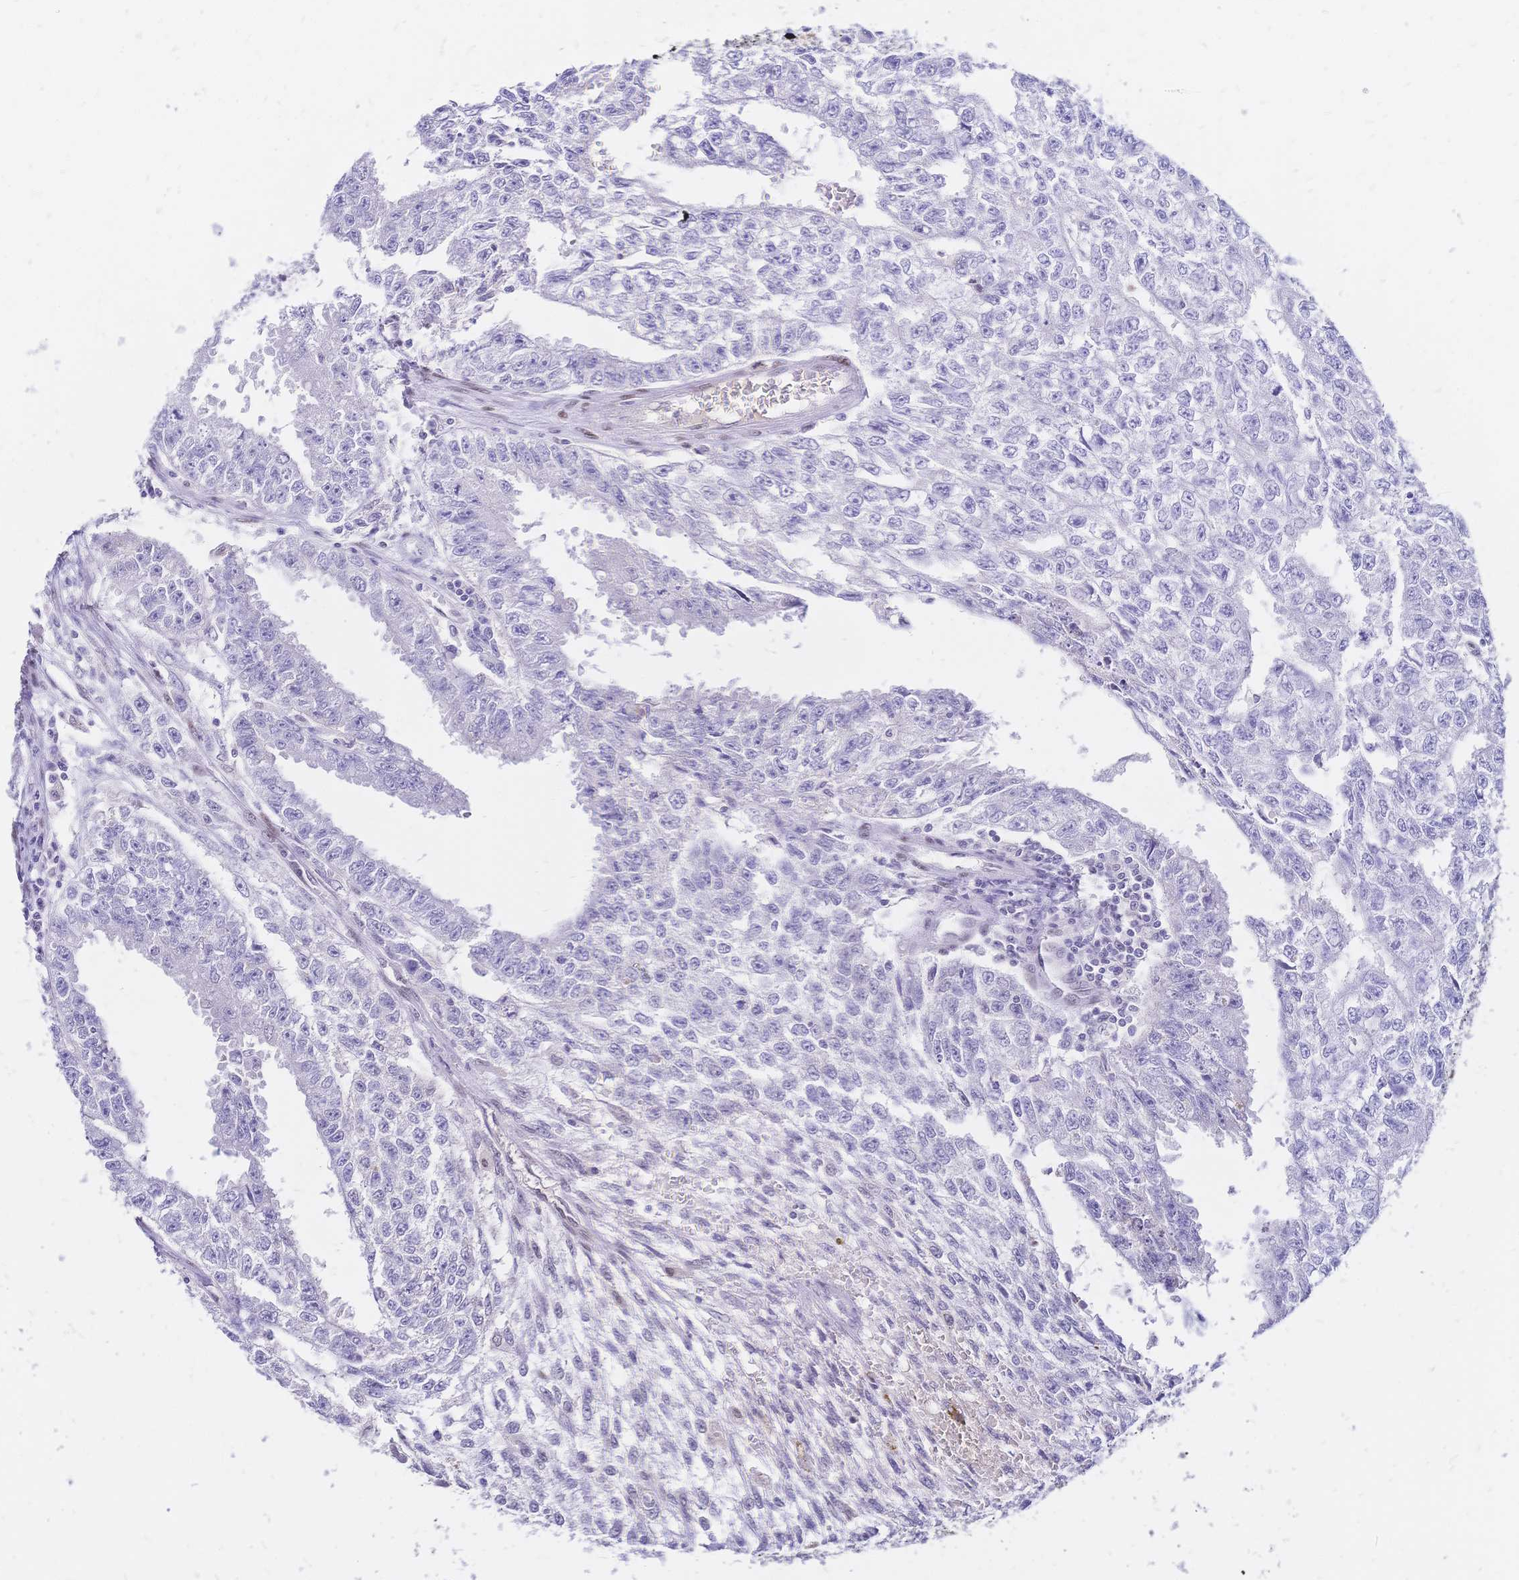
{"staining": {"intensity": "negative", "quantity": "none", "location": "none"}, "tissue": "testis cancer", "cell_type": "Tumor cells", "image_type": "cancer", "snomed": [{"axis": "morphology", "description": "Carcinoma, Embryonal, NOS"}, {"axis": "morphology", "description": "Teratoma, malignant, NOS"}, {"axis": "topography", "description": "Testis"}], "caption": "High magnification brightfield microscopy of testis embryonal carcinoma stained with DAB (brown) and counterstained with hematoxylin (blue): tumor cells show no significant expression.", "gene": "NFIC", "patient": {"sex": "male", "age": 24}}